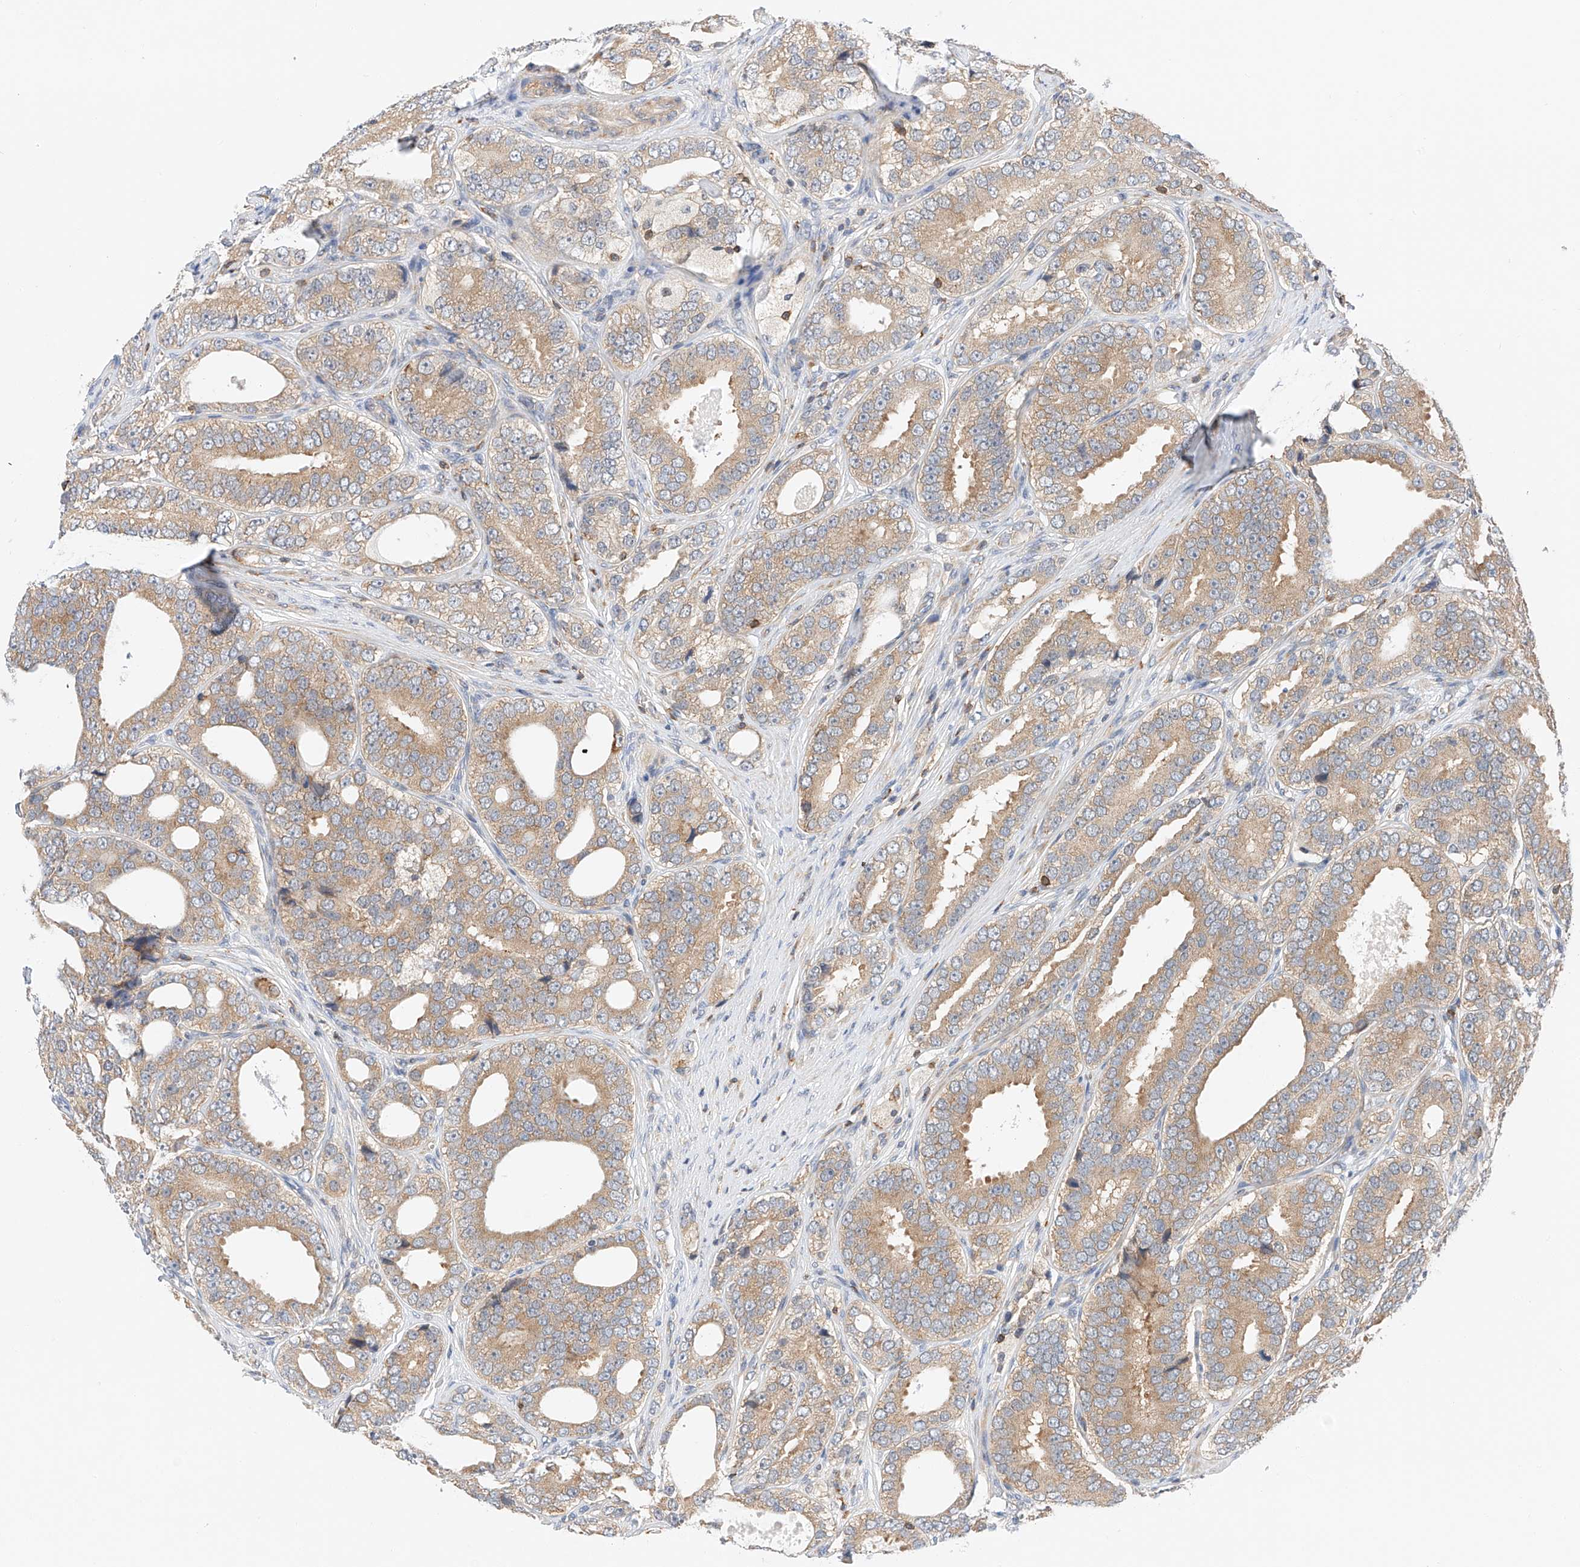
{"staining": {"intensity": "weak", "quantity": ">75%", "location": "cytoplasmic/membranous"}, "tissue": "prostate cancer", "cell_type": "Tumor cells", "image_type": "cancer", "snomed": [{"axis": "morphology", "description": "Adenocarcinoma, High grade"}, {"axis": "topography", "description": "Prostate"}], "caption": "Tumor cells show low levels of weak cytoplasmic/membranous staining in about >75% of cells in human prostate cancer. (Brightfield microscopy of DAB IHC at high magnification).", "gene": "MFN2", "patient": {"sex": "male", "age": 56}}